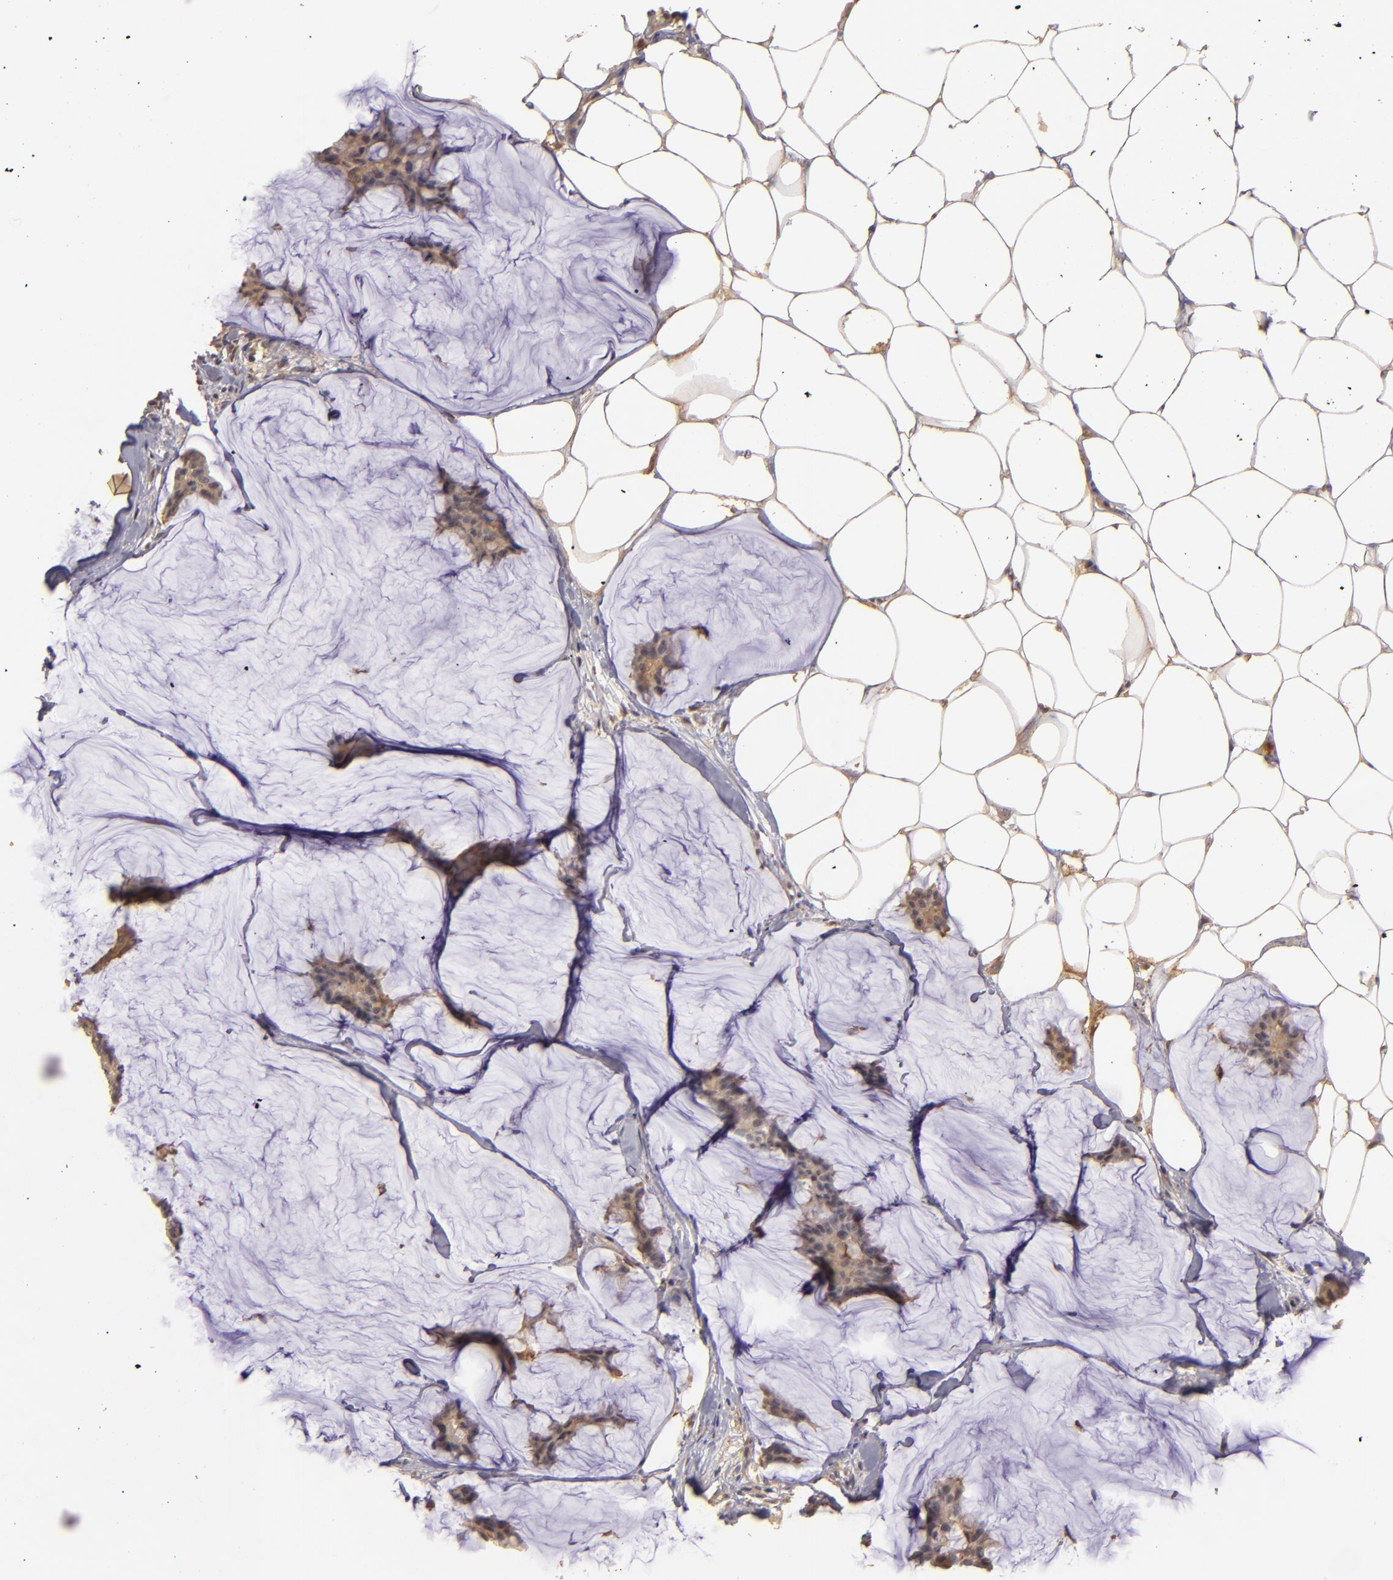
{"staining": {"intensity": "strong", "quantity": ">75%", "location": "cytoplasmic/membranous"}, "tissue": "breast cancer", "cell_type": "Tumor cells", "image_type": "cancer", "snomed": [{"axis": "morphology", "description": "Duct carcinoma"}, {"axis": "topography", "description": "Breast"}], "caption": "Invasive ductal carcinoma (breast) stained with a brown dye shows strong cytoplasmic/membranous positive positivity in about >75% of tumor cells.", "gene": "PRKCD", "patient": {"sex": "female", "age": 93}}